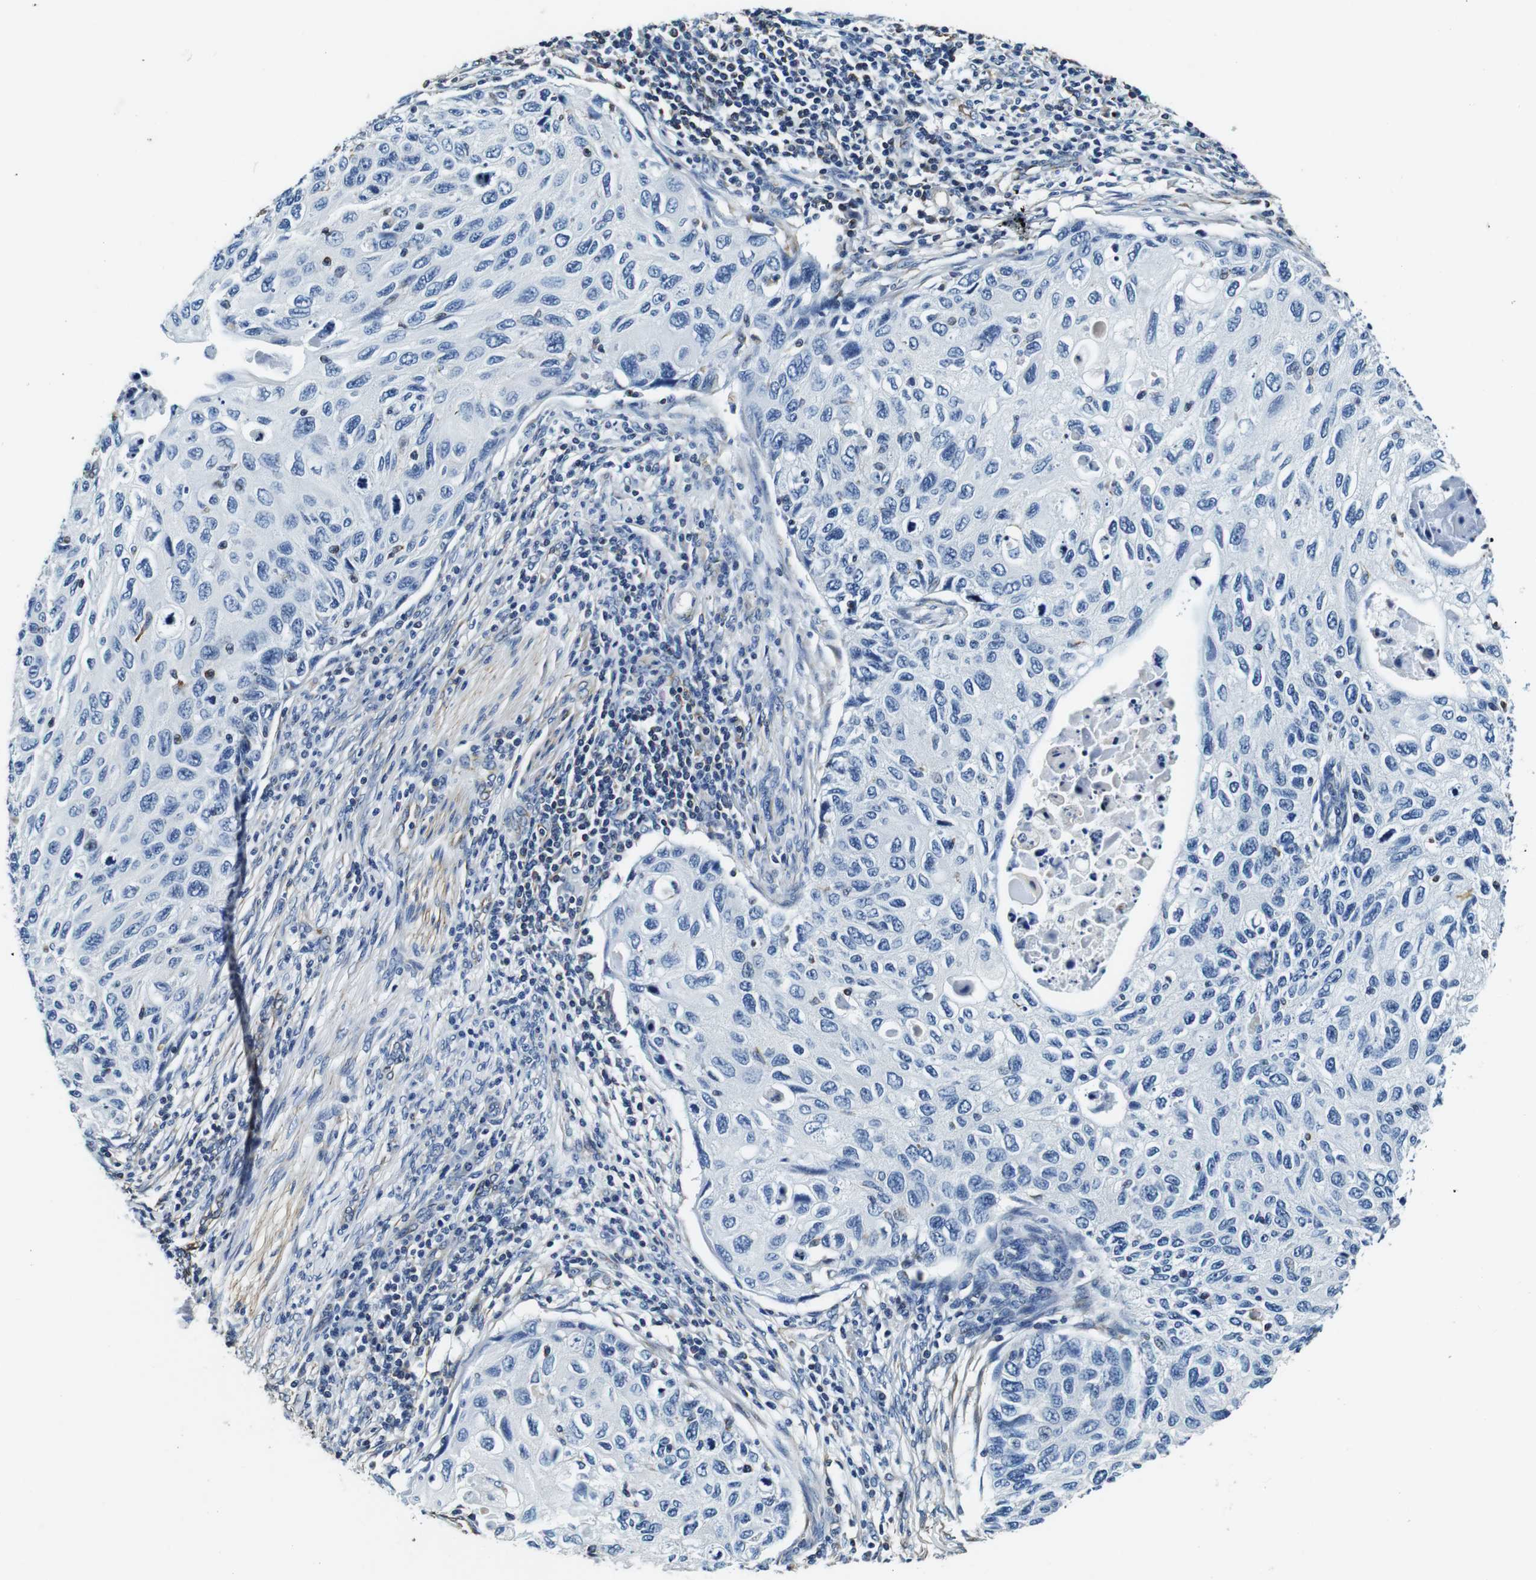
{"staining": {"intensity": "negative", "quantity": "none", "location": "none"}, "tissue": "cervical cancer", "cell_type": "Tumor cells", "image_type": "cancer", "snomed": [{"axis": "morphology", "description": "Squamous cell carcinoma, NOS"}, {"axis": "topography", "description": "Cervix"}], "caption": "Immunohistochemistry of human cervical cancer (squamous cell carcinoma) shows no expression in tumor cells. Brightfield microscopy of immunohistochemistry stained with DAB (3,3'-diaminobenzidine) (brown) and hematoxylin (blue), captured at high magnification.", "gene": "GJE1", "patient": {"sex": "female", "age": 70}}